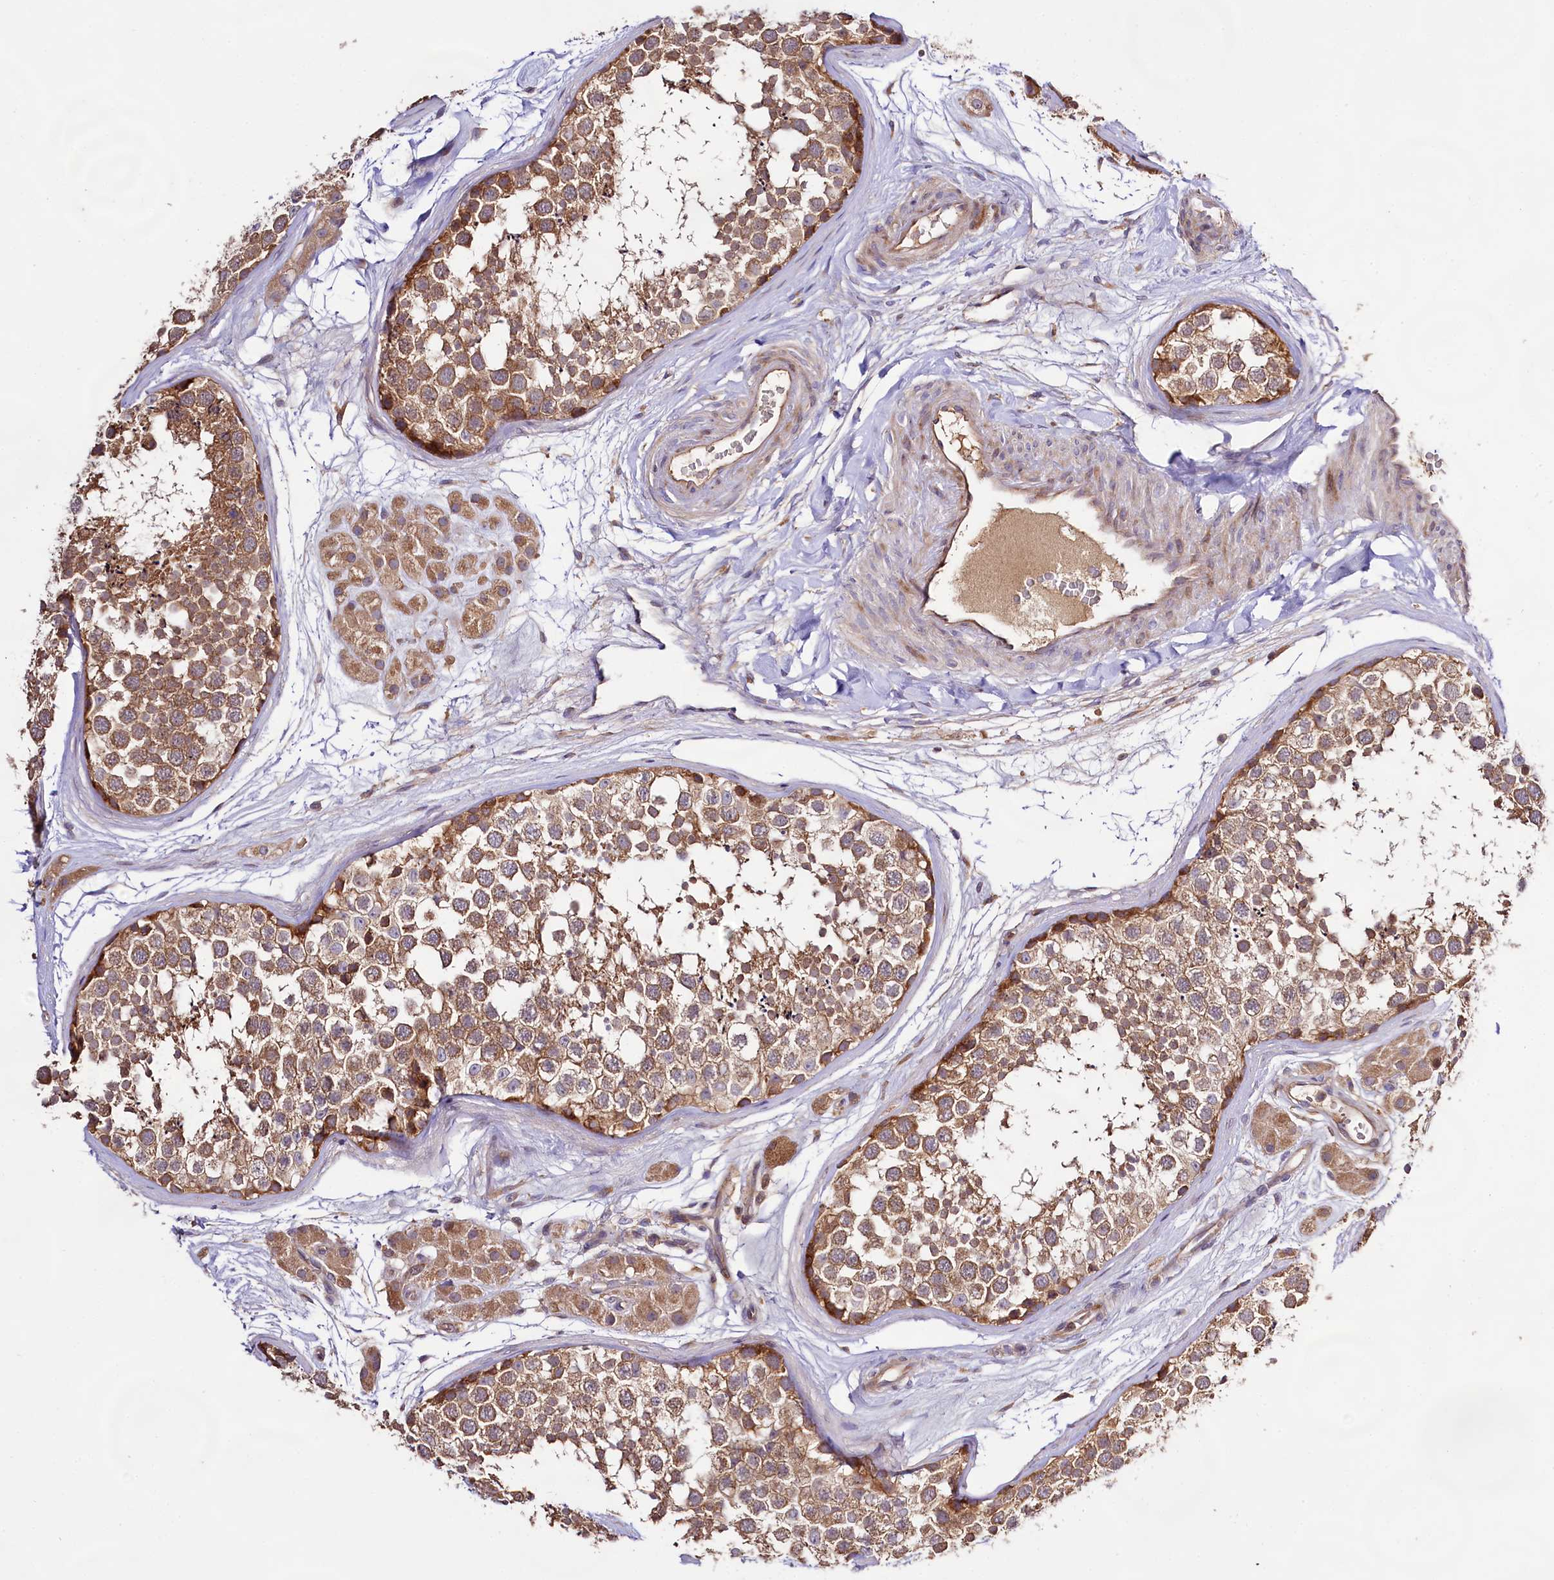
{"staining": {"intensity": "moderate", "quantity": ">75%", "location": "cytoplasmic/membranous"}, "tissue": "testis", "cell_type": "Cells in seminiferous ducts", "image_type": "normal", "snomed": [{"axis": "morphology", "description": "Normal tissue, NOS"}, {"axis": "topography", "description": "Testis"}], "caption": "High-magnification brightfield microscopy of normal testis stained with DAB (3,3'-diaminobenzidine) (brown) and counterstained with hematoxylin (blue). cells in seminiferous ducts exhibit moderate cytoplasmic/membranous staining is present in approximately>75% of cells. The protein is stained brown, and the nuclei are stained in blue (DAB (3,3'-diaminobenzidine) IHC with brightfield microscopy, high magnification).", "gene": "DMXL2", "patient": {"sex": "male", "age": 56}}